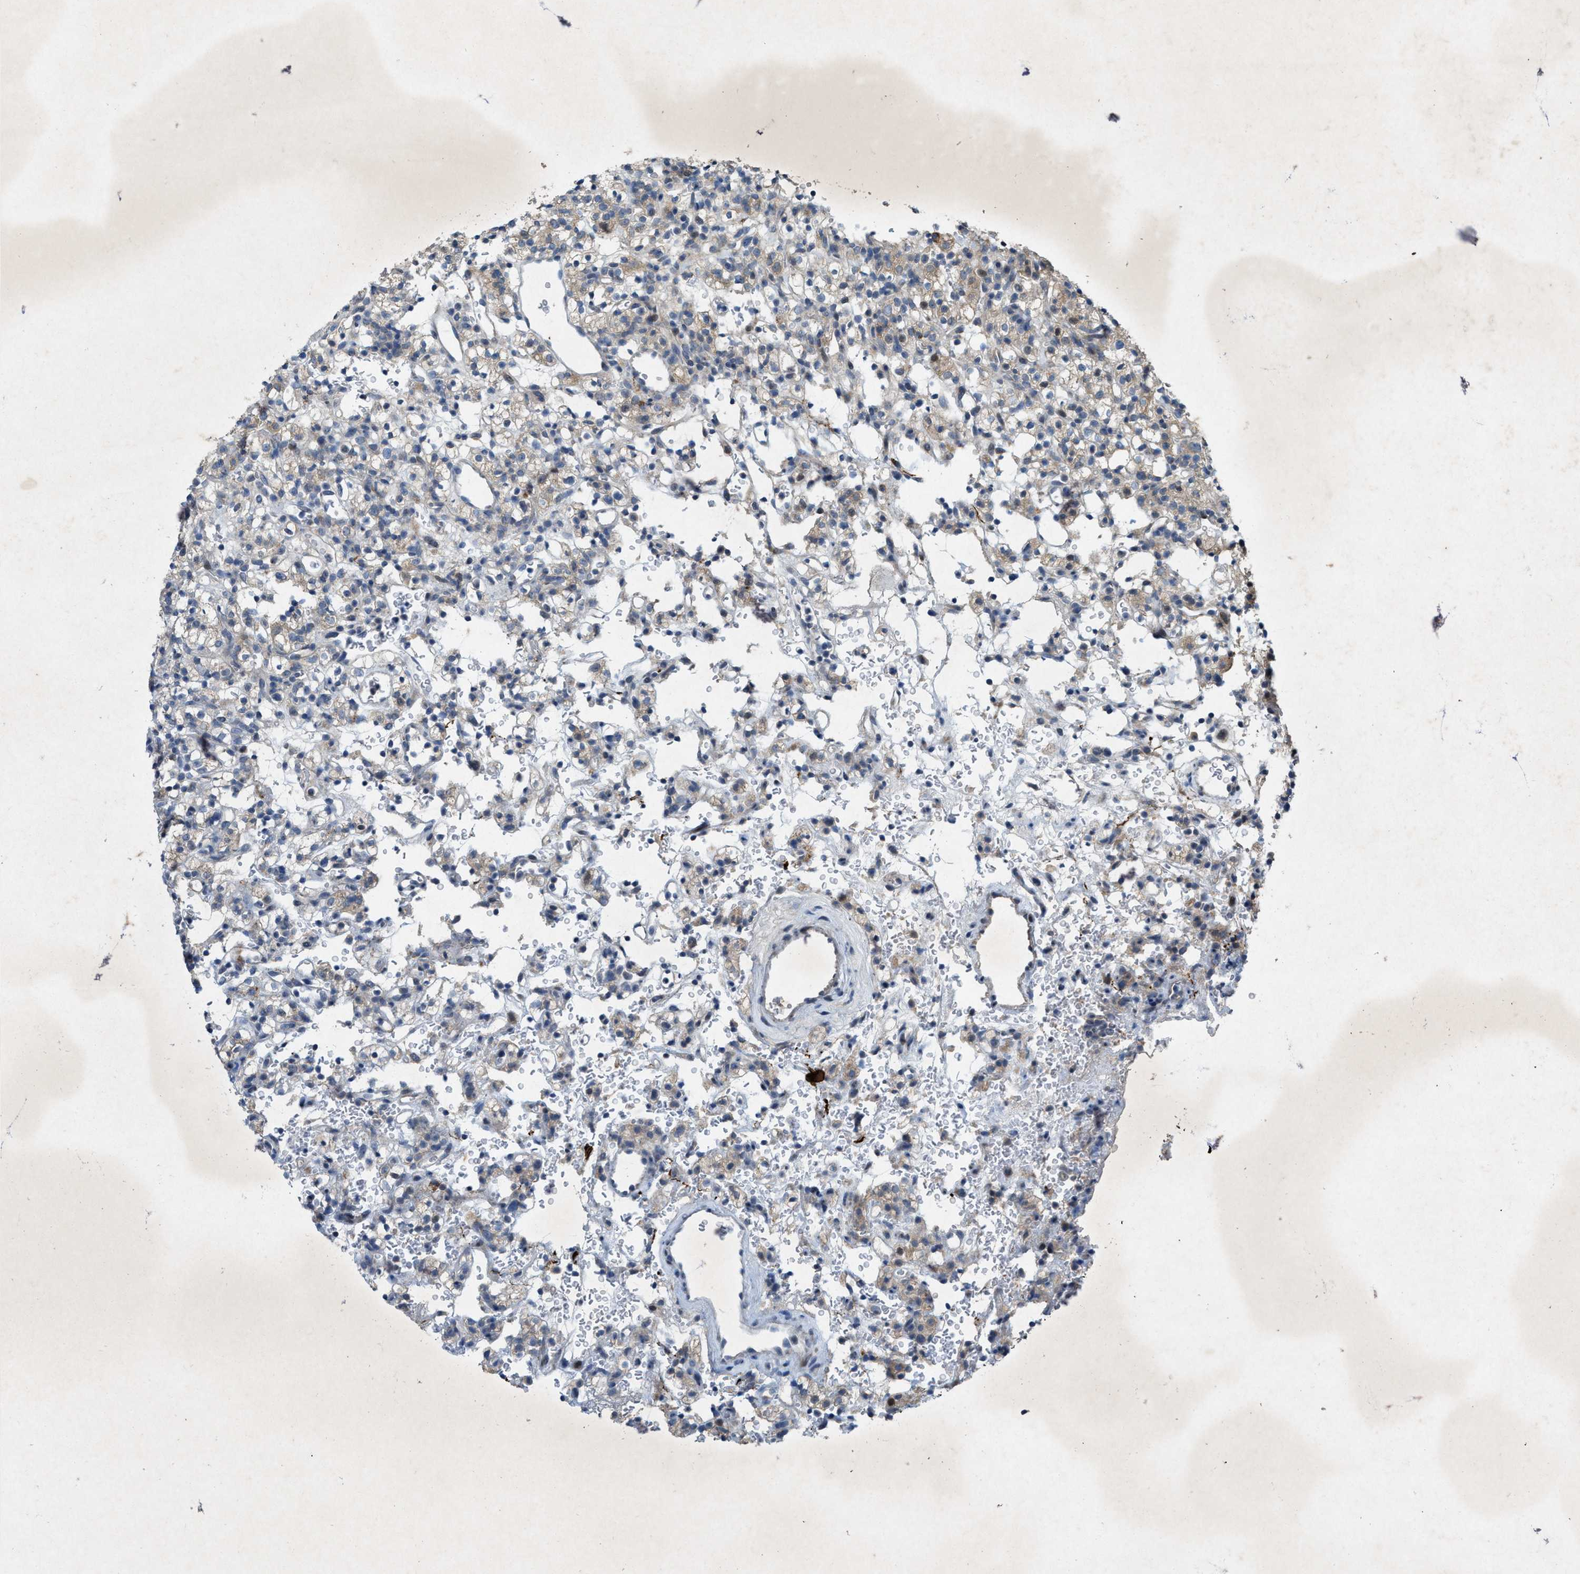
{"staining": {"intensity": "weak", "quantity": "<25%", "location": "cytoplasmic/membranous"}, "tissue": "renal cancer", "cell_type": "Tumor cells", "image_type": "cancer", "snomed": [{"axis": "morphology", "description": "Normal tissue, NOS"}, {"axis": "morphology", "description": "Adenocarcinoma, NOS"}, {"axis": "topography", "description": "Kidney"}], "caption": "An immunohistochemistry (IHC) image of renal cancer (adenocarcinoma) is shown. There is no staining in tumor cells of renal cancer (adenocarcinoma). (Stains: DAB IHC with hematoxylin counter stain, Microscopy: brightfield microscopy at high magnification).", "gene": "URGCP", "patient": {"sex": "female", "age": 72}}